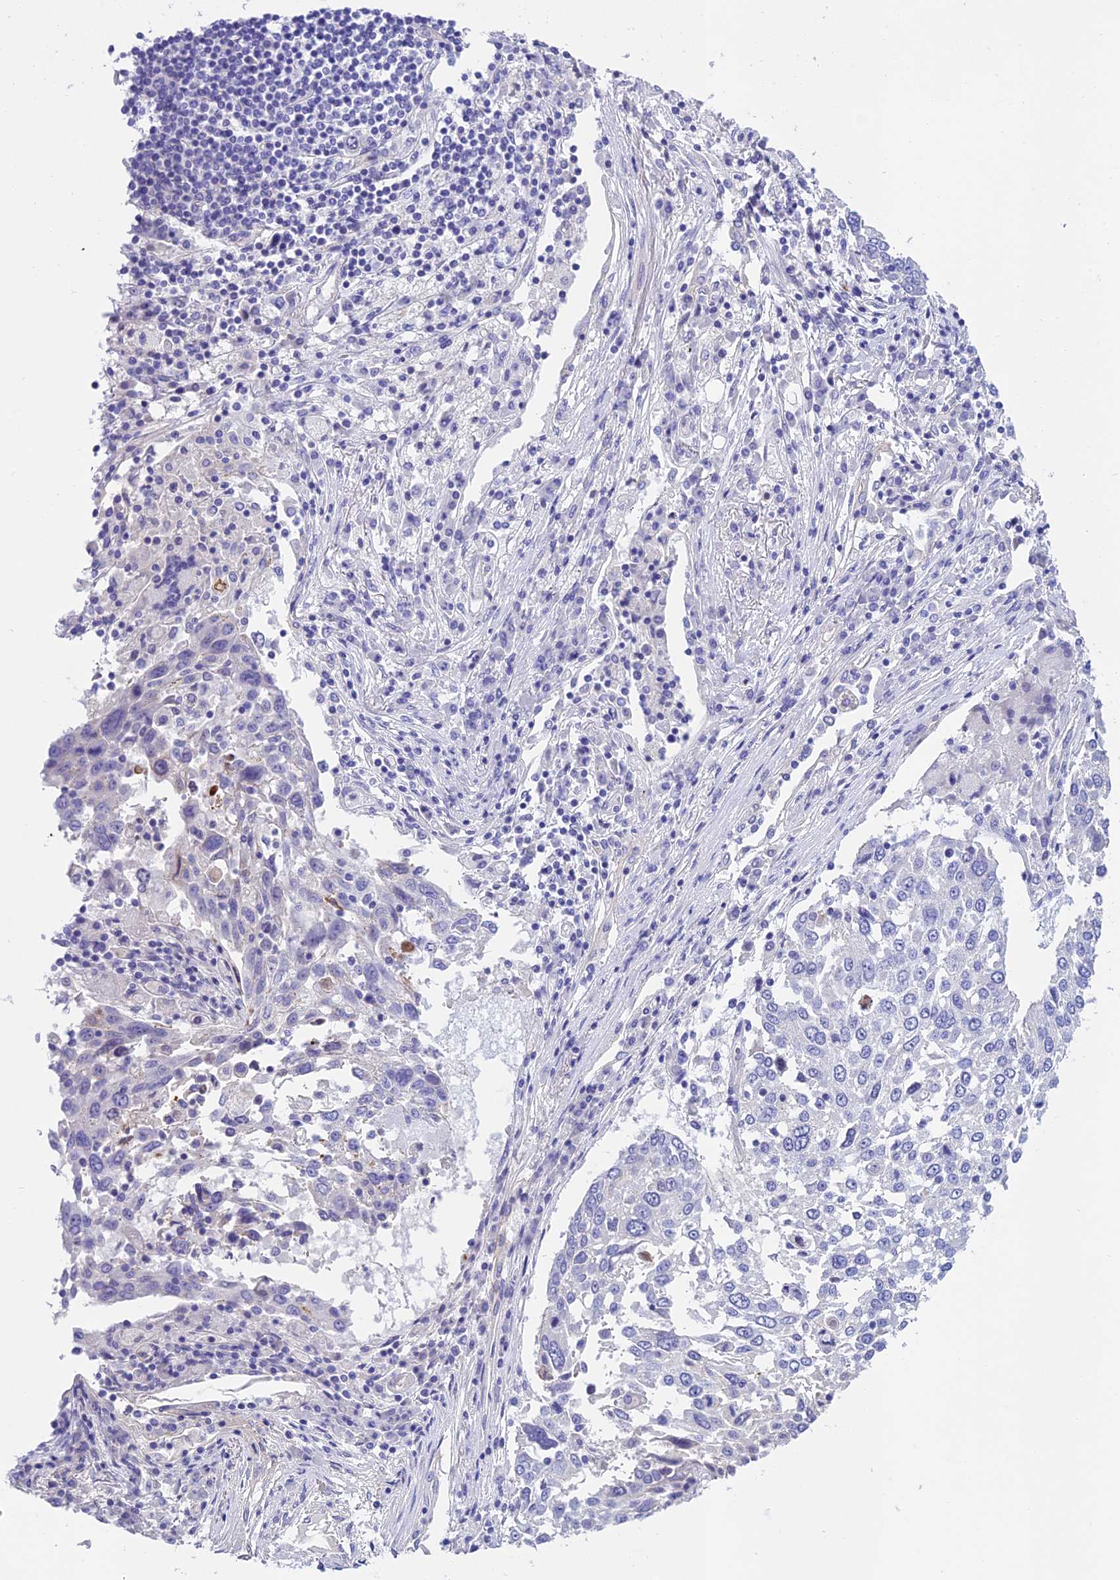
{"staining": {"intensity": "negative", "quantity": "none", "location": "none"}, "tissue": "lung cancer", "cell_type": "Tumor cells", "image_type": "cancer", "snomed": [{"axis": "morphology", "description": "Squamous cell carcinoma, NOS"}, {"axis": "topography", "description": "Lung"}], "caption": "DAB (3,3'-diaminobenzidine) immunohistochemical staining of lung cancer demonstrates no significant staining in tumor cells.", "gene": "C17orf67", "patient": {"sex": "male", "age": 65}}